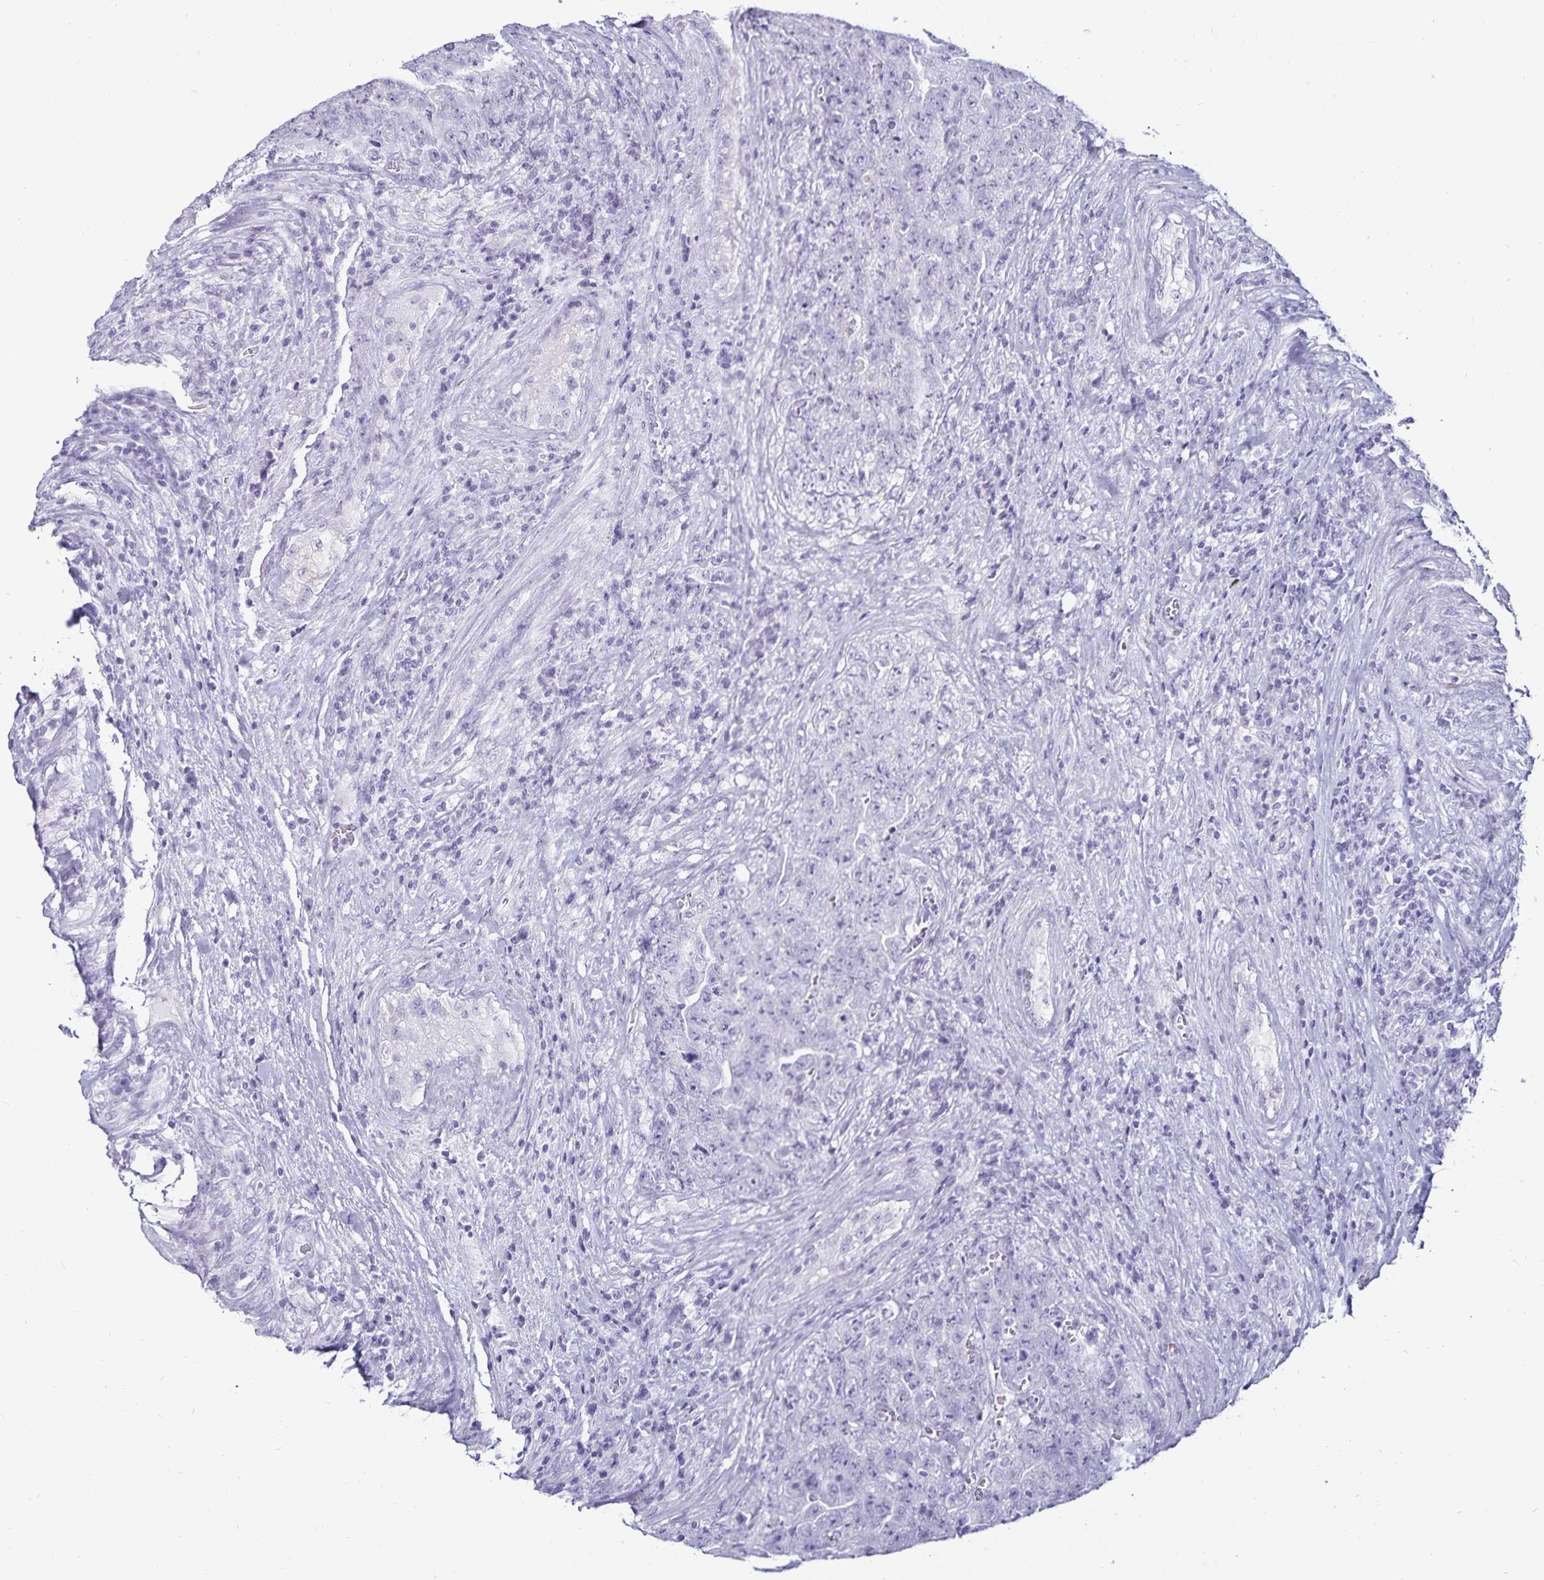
{"staining": {"intensity": "negative", "quantity": "none", "location": "none"}, "tissue": "testis cancer", "cell_type": "Tumor cells", "image_type": "cancer", "snomed": [{"axis": "morphology", "description": "Carcinoma, Embryonal, NOS"}, {"axis": "topography", "description": "Testis"}], "caption": "Embryonal carcinoma (testis) stained for a protein using IHC reveals no staining tumor cells.", "gene": "DEFA6", "patient": {"sex": "male", "age": 28}}